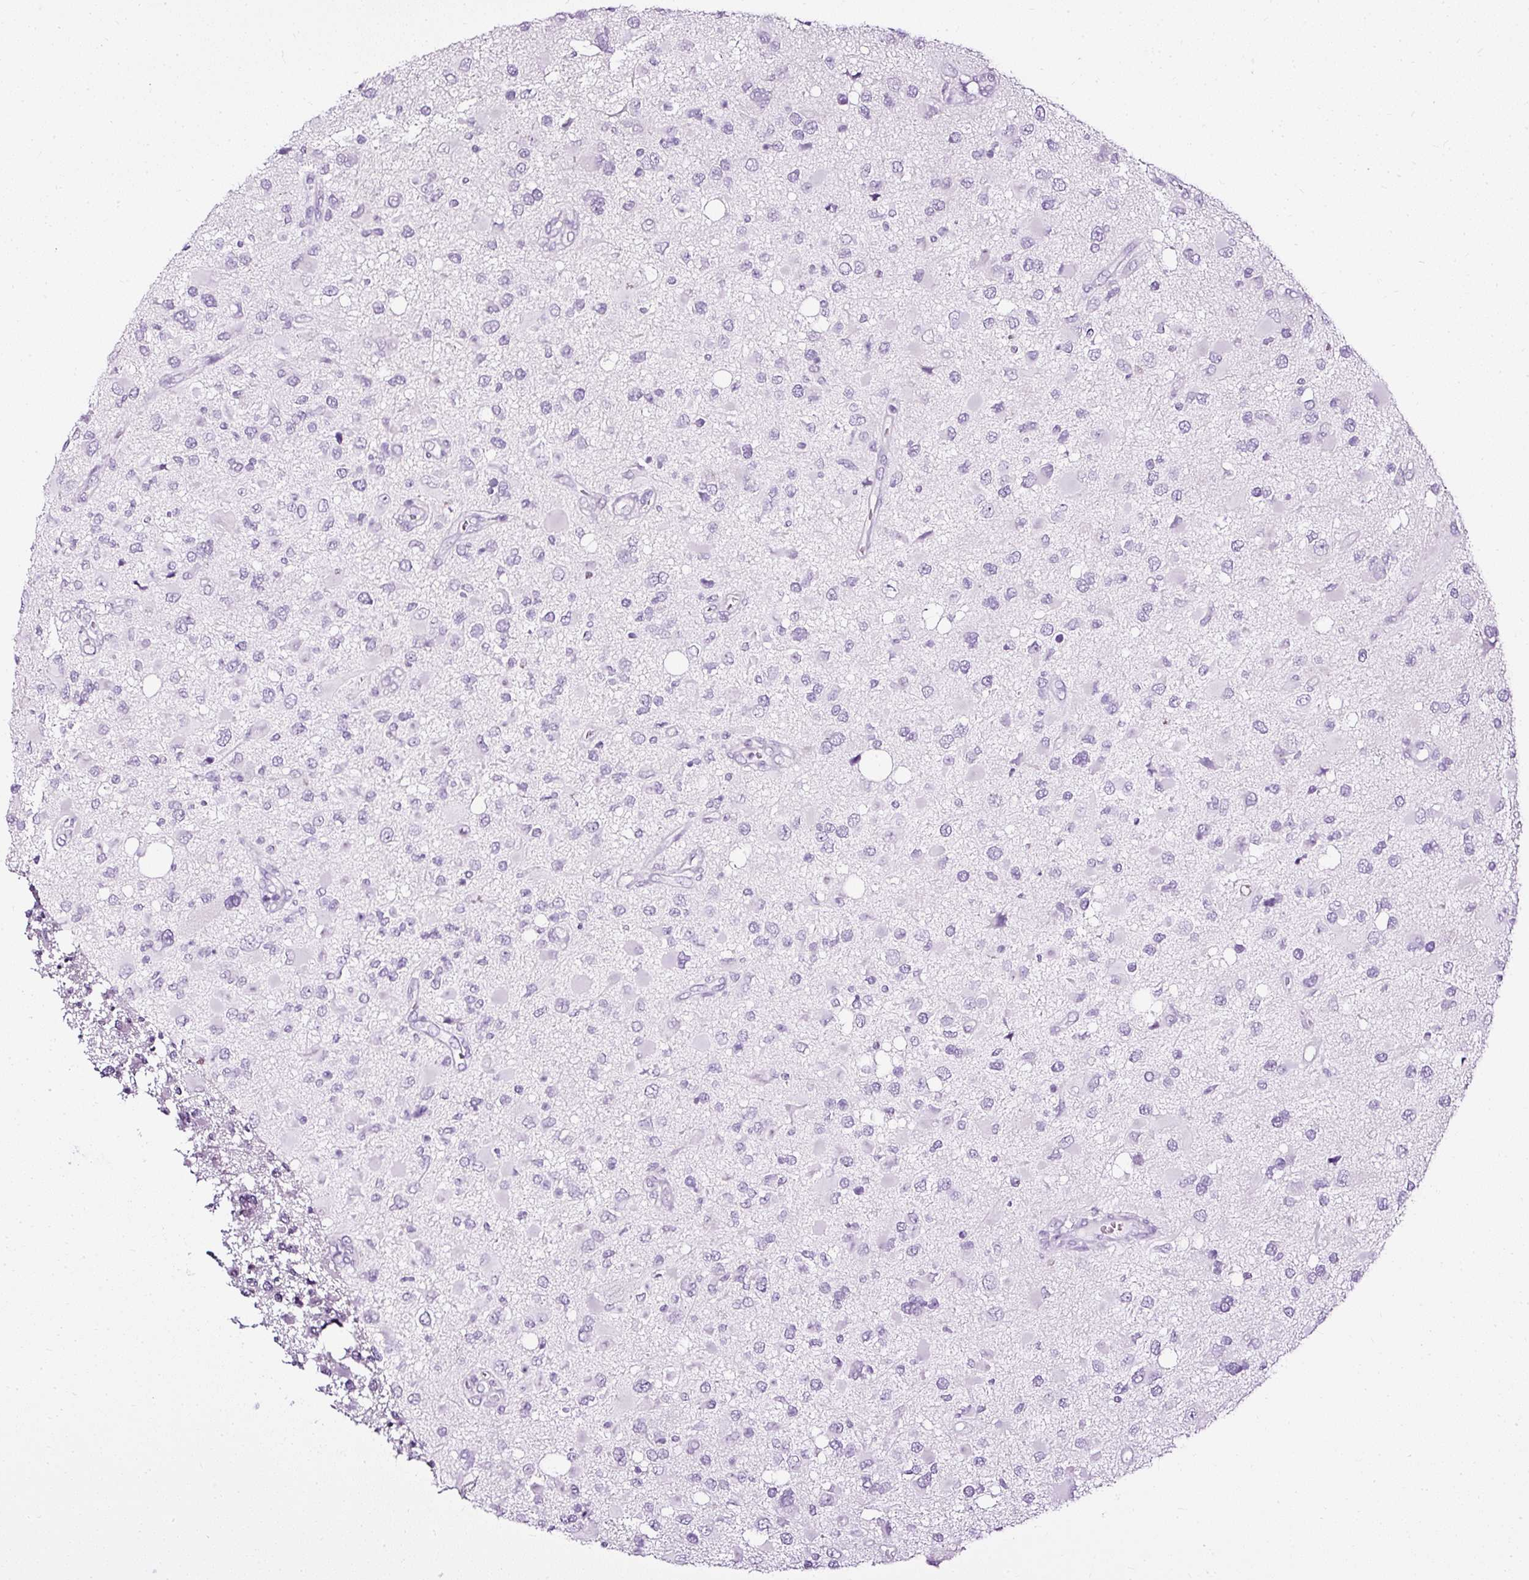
{"staining": {"intensity": "negative", "quantity": "none", "location": "none"}, "tissue": "glioma", "cell_type": "Tumor cells", "image_type": "cancer", "snomed": [{"axis": "morphology", "description": "Glioma, malignant, High grade"}, {"axis": "topography", "description": "Brain"}], "caption": "Immunohistochemistry (IHC) of glioma shows no positivity in tumor cells.", "gene": "ATP2A1", "patient": {"sex": "male", "age": 53}}